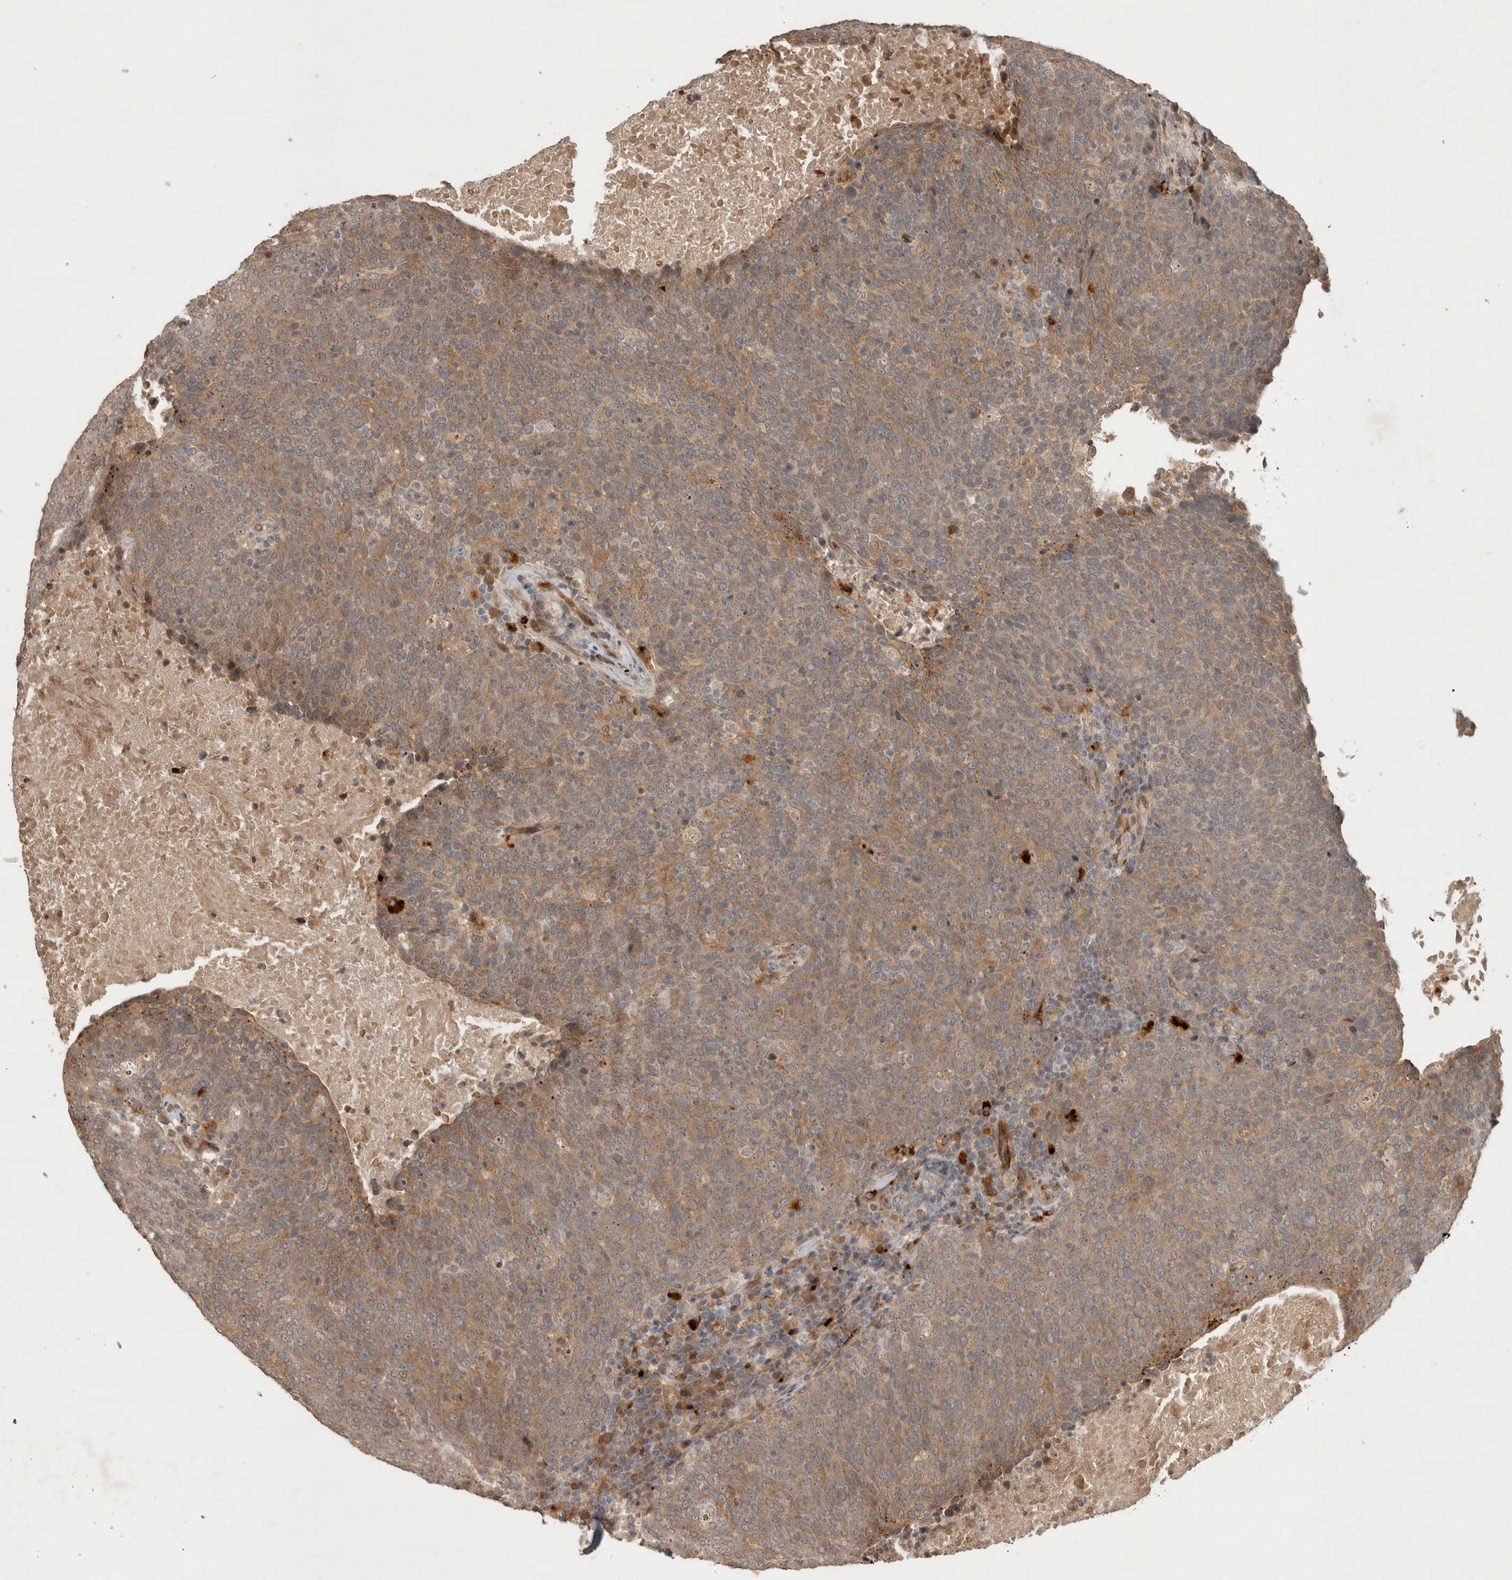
{"staining": {"intensity": "moderate", "quantity": ">75%", "location": "cytoplasmic/membranous"}, "tissue": "head and neck cancer", "cell_type": "Tumor cells", "image_type": "cancer", "snomed": [{"axis": "morphology", "description": "Squamous cell carcinoma, NOS"}, {"axis": "morphology", "description": "Squamous cell carcinoma, metastatic, NOS"}, {"axis": "topography", "description": "Lymph node"}, {"axis": "topography", "description": "Head-Neck"}], "caption": "Immunohistochemistry of head and neck metastatic squamous cell carcinoma demonstrates medium levels of moderate cytoplasmic/membranous expression in approximately >75% of tumor cells.", "gene": "PITPNC1", "patient": {"sex": "male", "age": 62}}